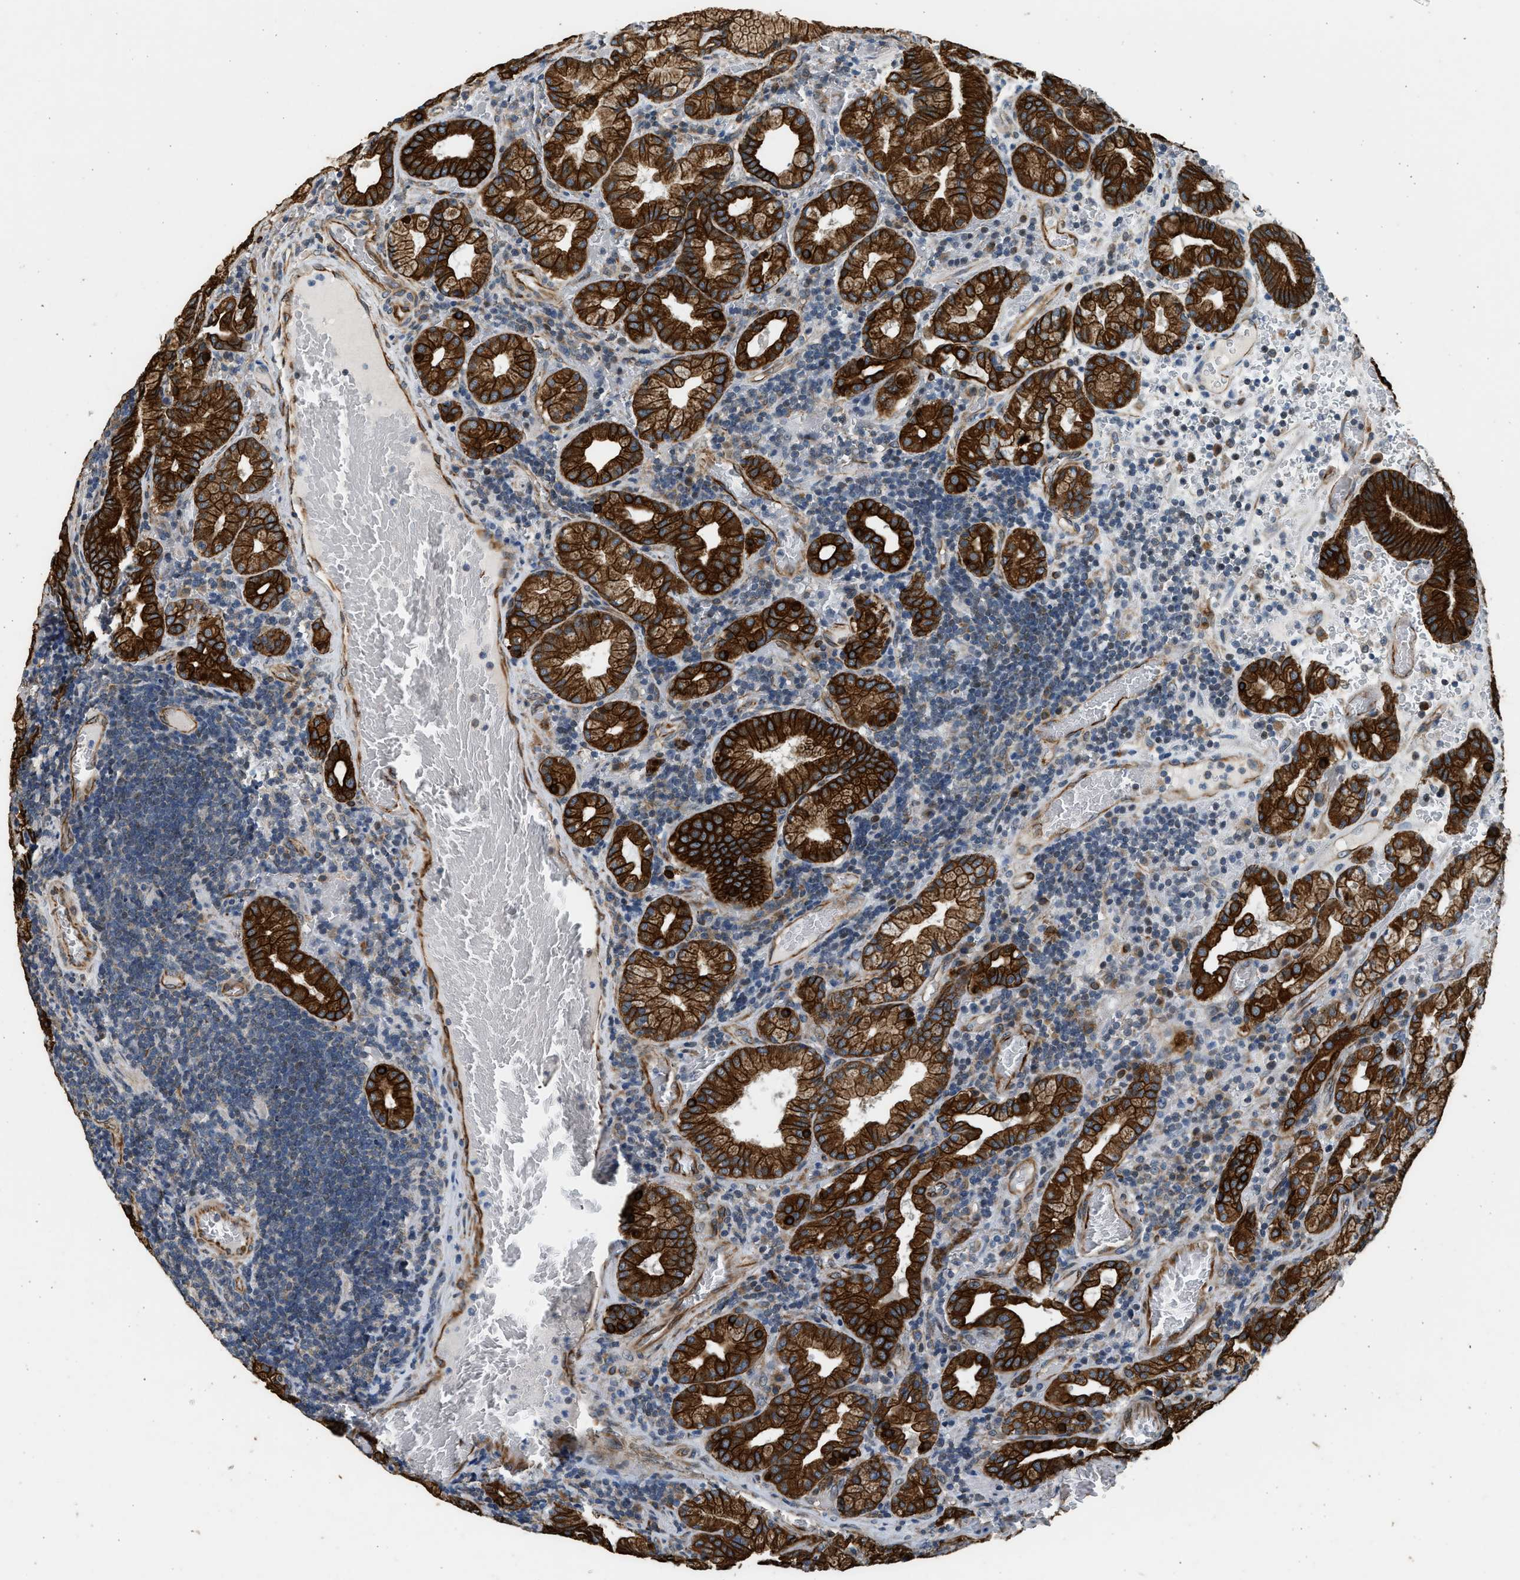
{"staining": {"intensity": "strong", "quantity": ">75%", "location": "cytoplasmic/membranous"}, "tissue": "stomach", "cell_type": "Glandular cells", "image_type": "normal", "snomed": [{"axis": "morphology", "description": "Normal tissue, NOS"}, {"axis": "morphology", "description": "Carcinoid, malignant, NOS"}, {"axis": "topography", "description": "Stomach, upper"}], "caption": "Stomach stained with DAB (3,3'-diaminobenzidine) immunohistochemistry (IHC) shows high levels of strong cytoplasmic/membranous positivity in about >75% of glandular cells. The staining was performed using DAB to visualize the protein expression in brown, while the nuclei were stained in blue with hematoxylin (Magnification: 20x).", "gene": "PCLO", "patient": {"sex": "male", "age": 39}}